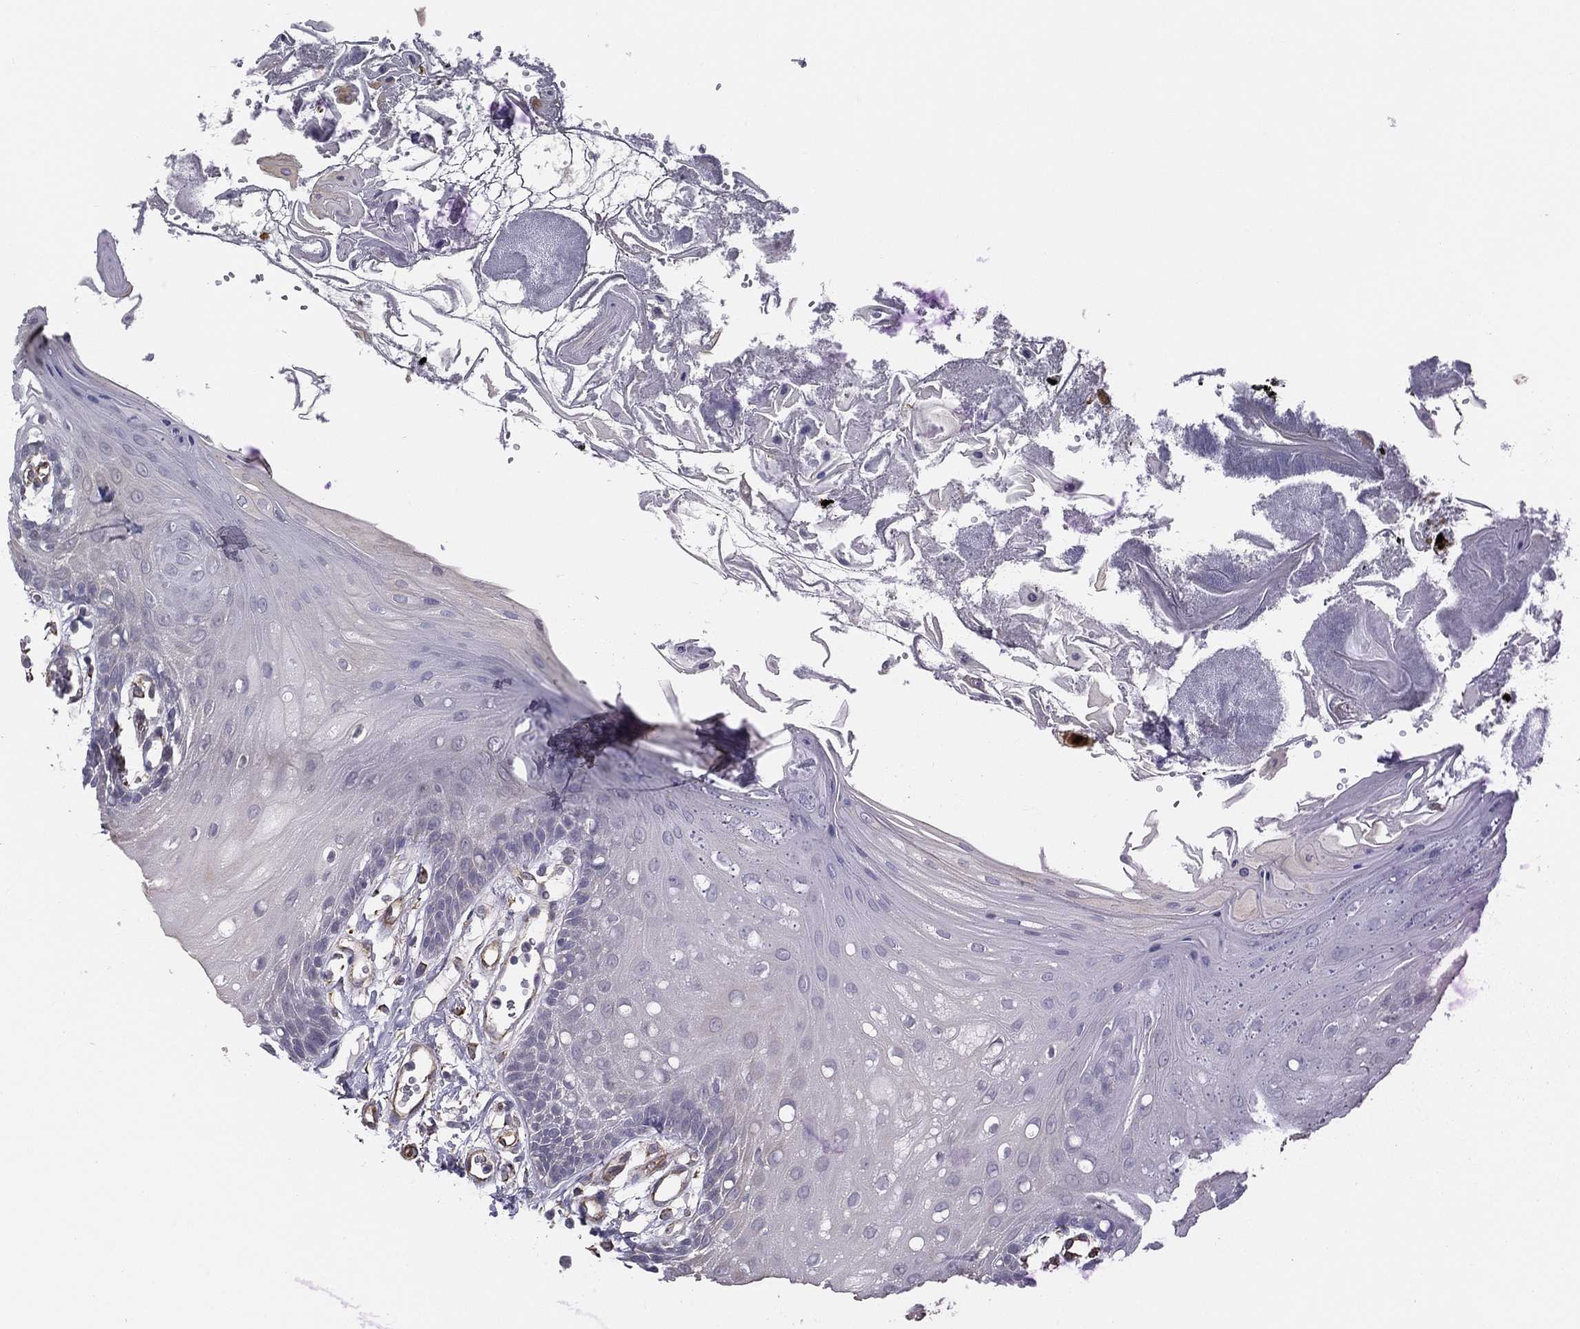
{"staining": {"intensity": "negative", "quantity": "none", "location": "none"}, "tissue": "oral mucosa", "cell_type": "Squamous epithelial cells", "image_type": "normal", "snomed": [{"axis": "morphology", "description": "Normal tissue, NOS"}, {"axis": "morphology", "description": "Squamous cell carcinoma, NOS"}, {"axis": "topography", "description": "Oral tissue"}, {"axis": "topography", "description": "Head-Neck"}], "caption": "DAB (3,3'-diaminobenzidine) immunohistochemical staining of benign human oral mucosa demonstrates no significant staining in squamous epithelial cells. (DAB immunohistochemistry (IHC), high magnification).", "gene": "LRRC56", "patient": {"sex": "male", "age": 69}}